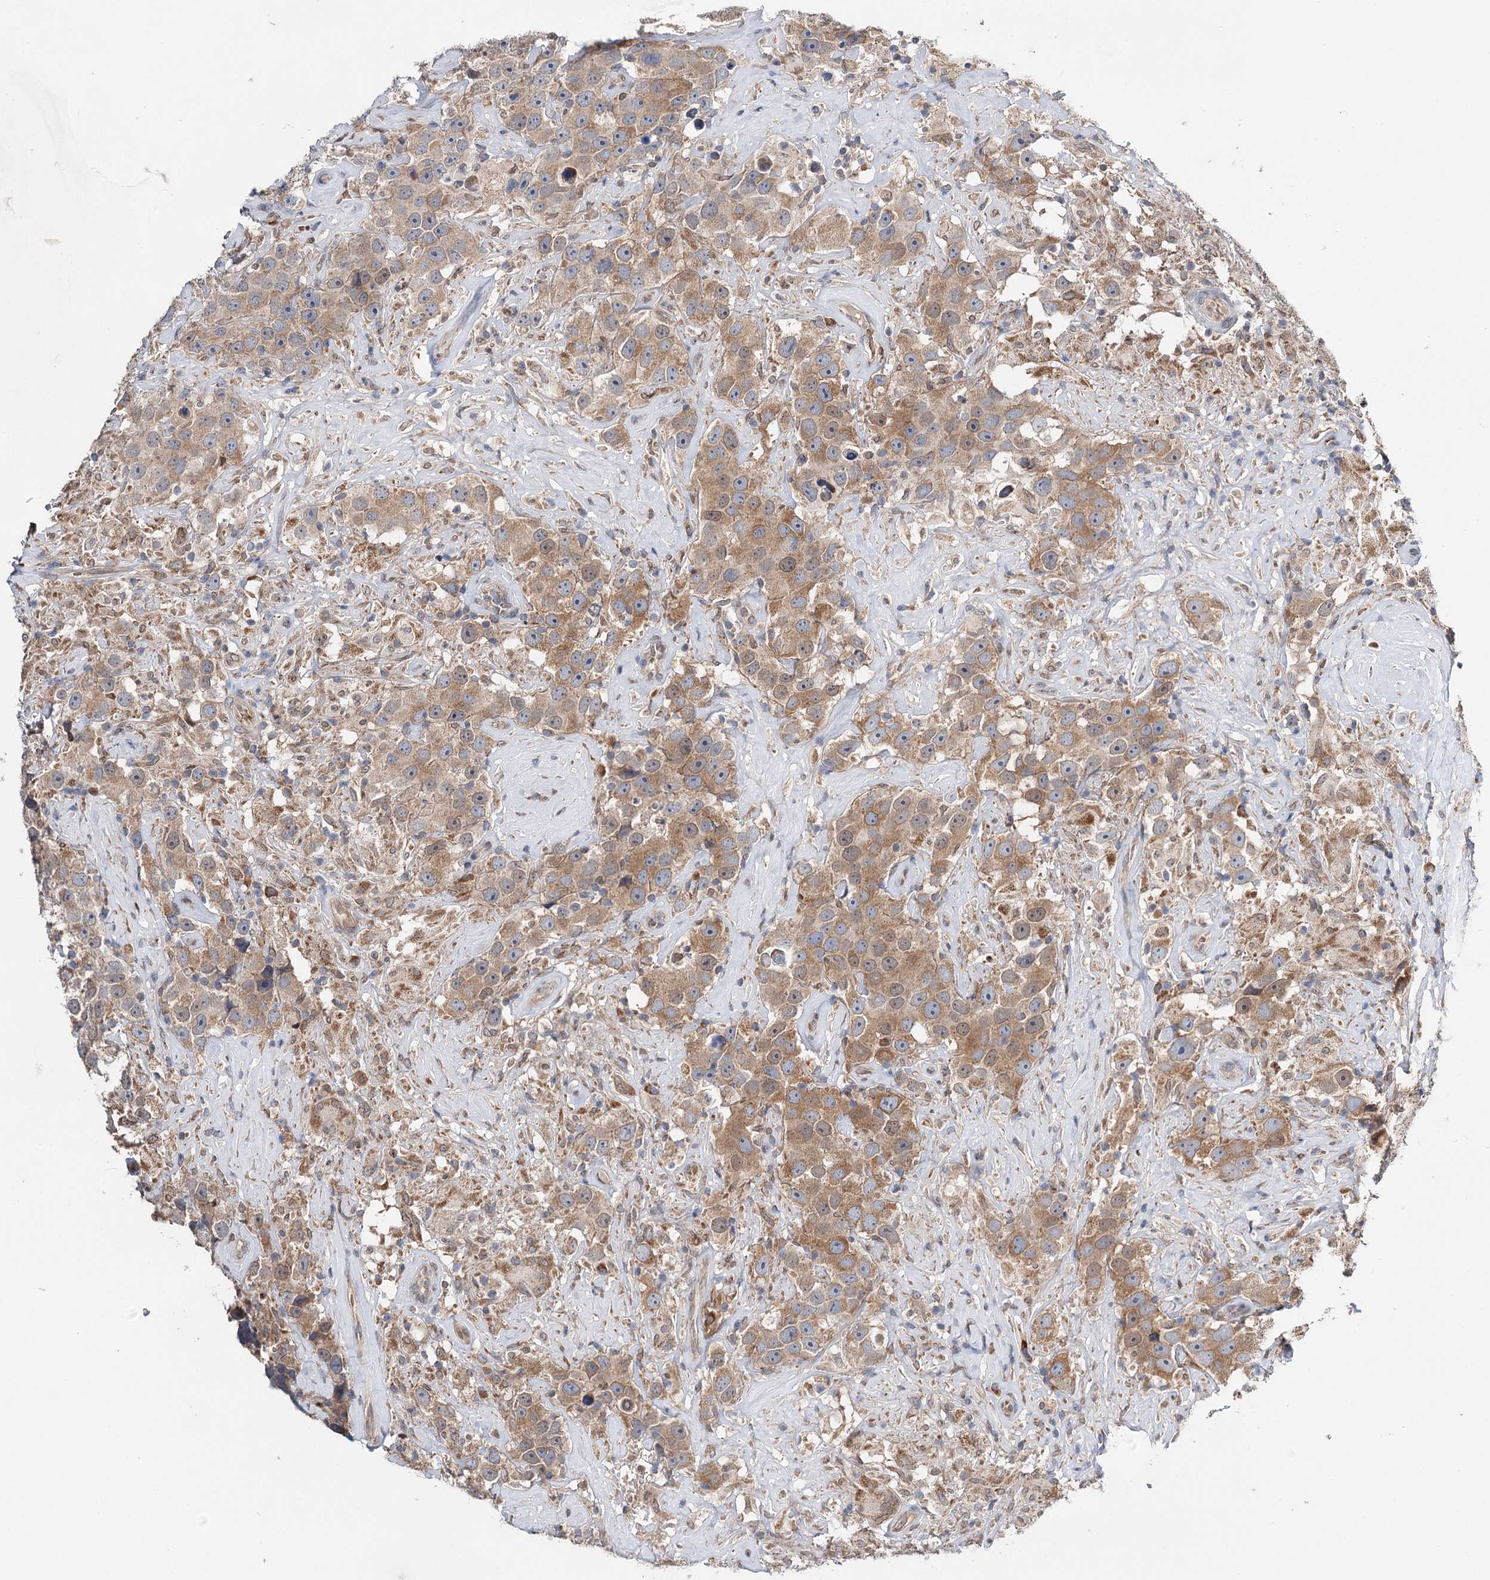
{"staining": {"intensity": "moderate", "quantity": ">75%", "location": "cytoplasmic/membranous"}, "tissue": "testis cancer", "cell_type": "Tumor cells", "image_type": "cancer", "snomed": [{"axis": "morphology", "description": "Seminoma, NOS"}, {"axis": "topography", "description": "Testis"}], "caption": "A photomicrograph of testis cancer stained for a protein displays moderate cytoplasmic/membranous brown staining in tumor cells.", "gene": "CFAP46", "patient": {"sex": "male", "age": 49}}